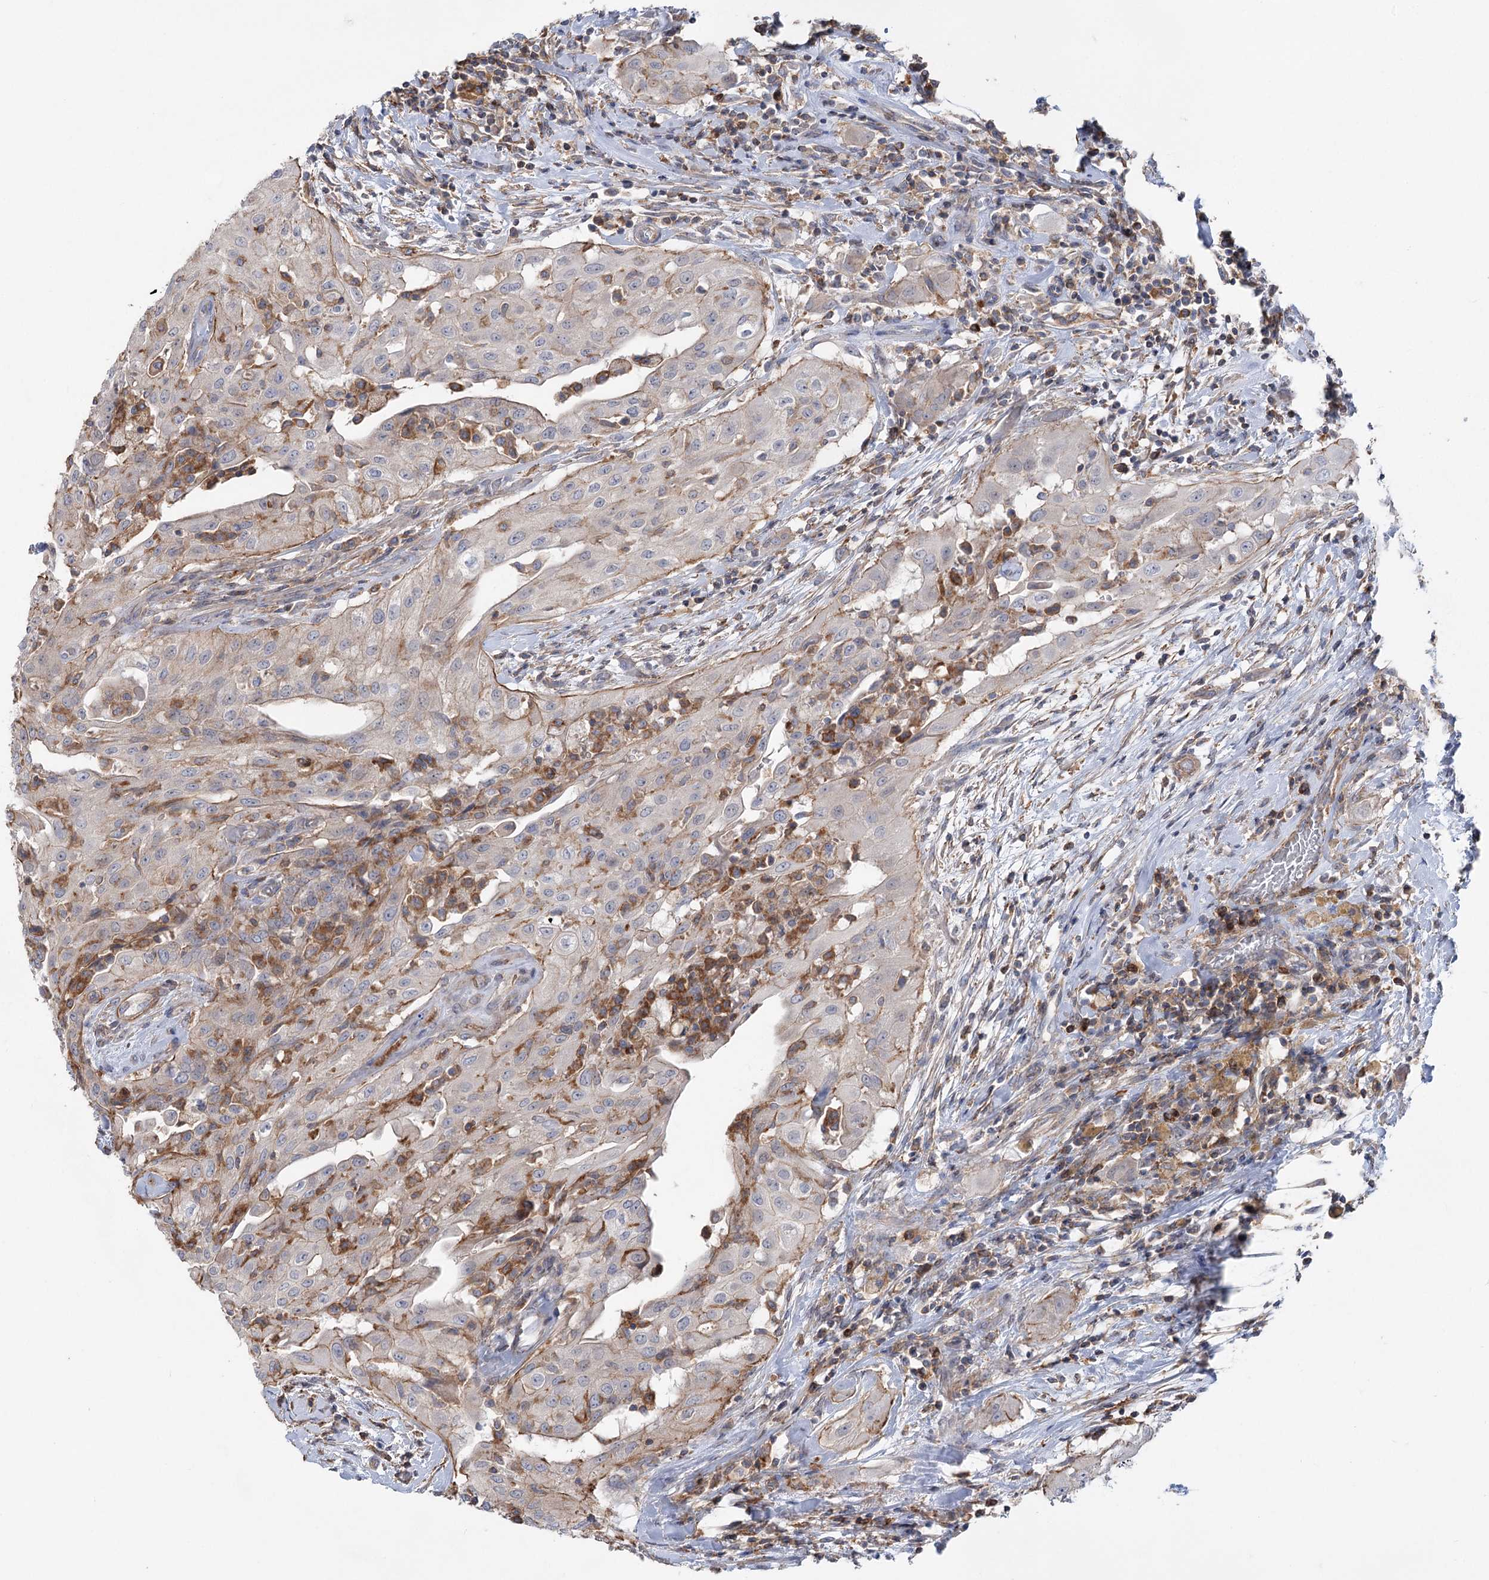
{"staining": {"intensity": "moderate", "quantity": "<25%", "location": "cytoplasmic/membranous"}, "tissue": "thyroid cancer", "cell_type": "Tumor cells", "image_type": "cancer", "snomed": [{"axis": "morphology", "description": "Papillary adenocarcinoma, NOS"}, {"axis": "topography", "description": "Thyroid gland"}], "caption": "Immunohistochemical staining of thyroid cancer exhibits low levels of moderate cytoplasmic/membranous expression in about <25% of tumor cells. The protein is stained brown, and the nuclei are stained in blue (DAB (3,3'-diaminobenzidine) IHC with brightfield microscopy, high magnification).", "gene": "LARP1B", "patient": {"sex": "female", "age": 59}}